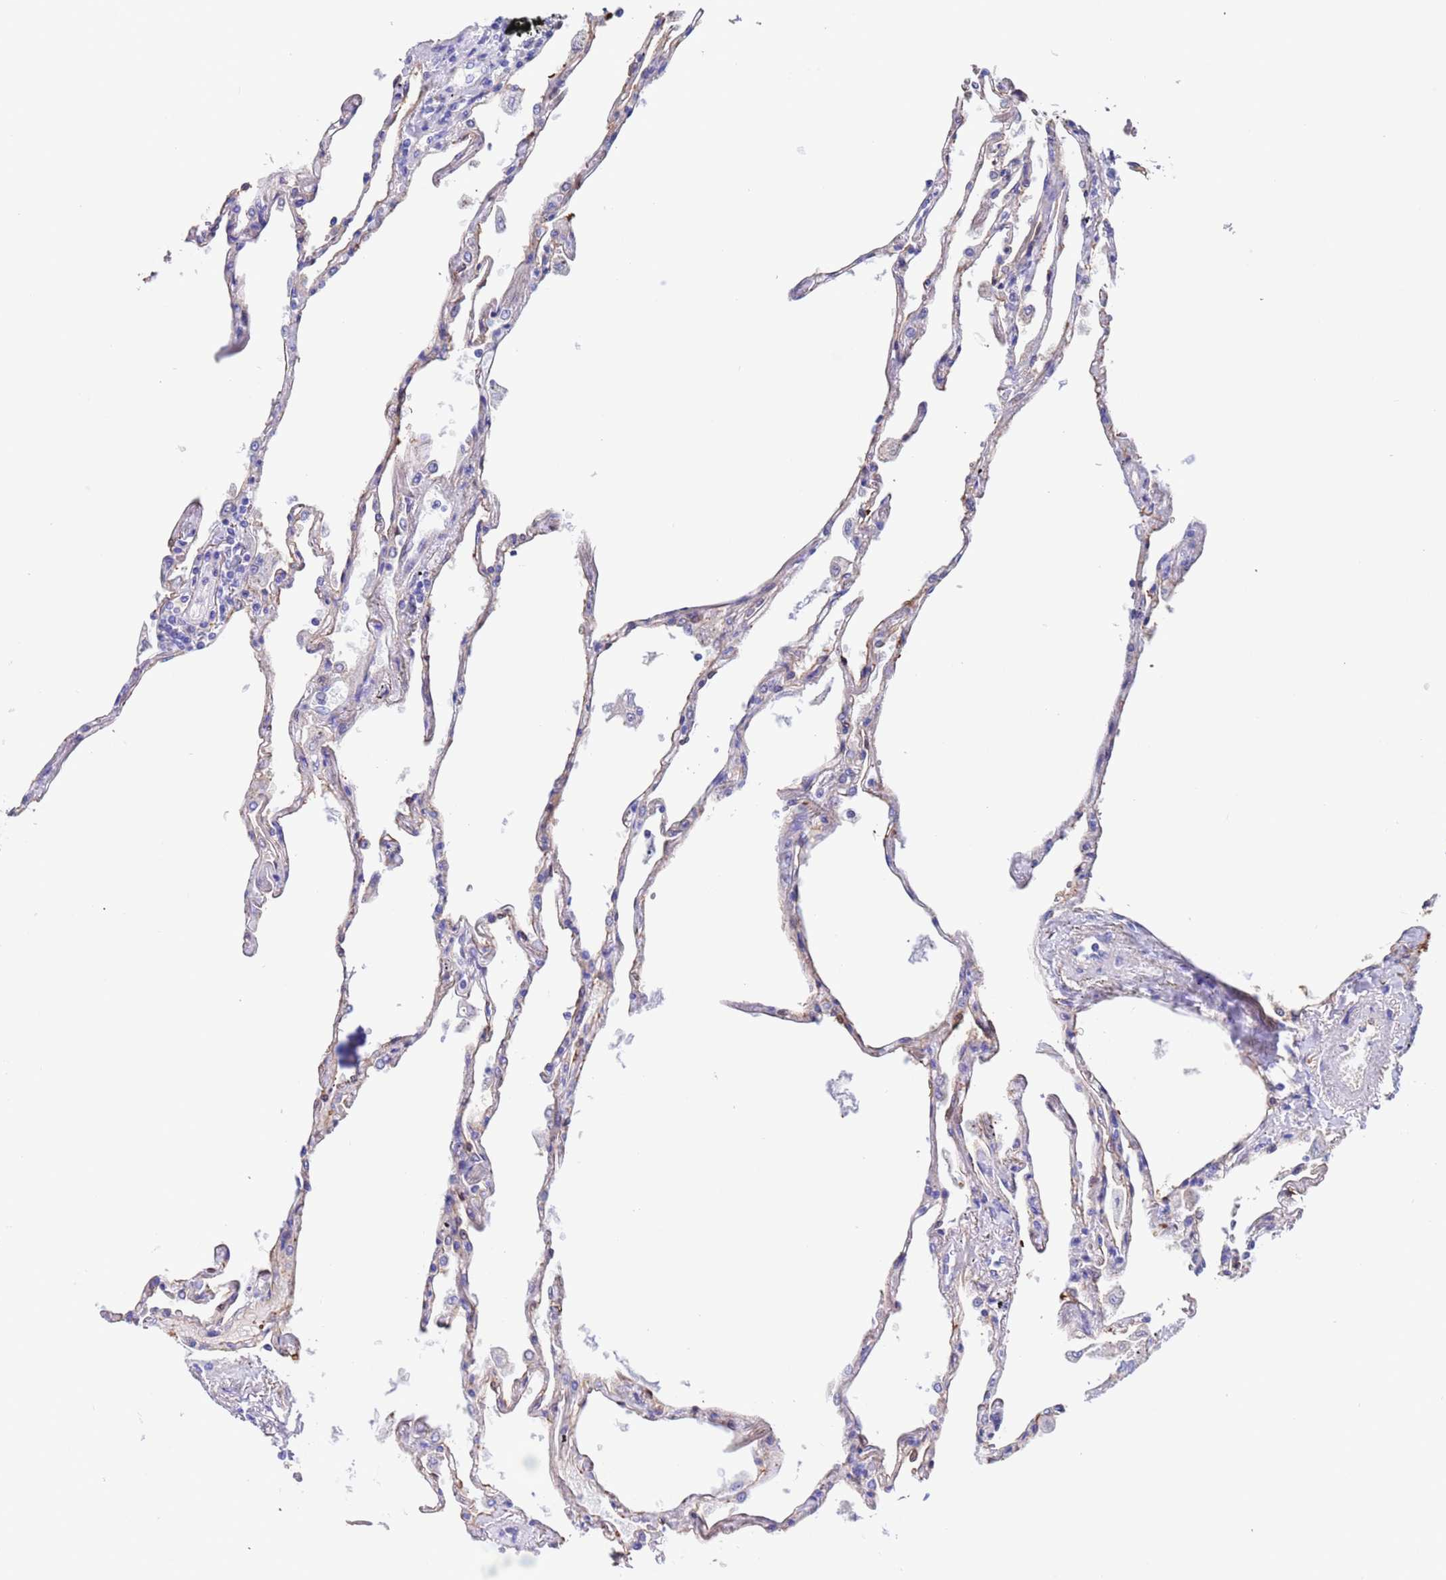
{"staining": {"intensity": "moderate", "quantity": "<25%", "location": "cytoplasmic/membranous"}, "tissue": "lung", "cell_type": "Alveolar cells", "image_type": "normal", "snomed": [{"axis": "morphology", "description": "Normal tissue, NOS"}, {"axis": "topography", "description": "Lung"}], "caption": "The photomicrograph demonstrates a brown stain indicating the presence of a protein in the cytoplasmic/membranous of alveolar cells in lung.", "gene": "C6orf47", "patient": {"sex": "female", "age": 67}}